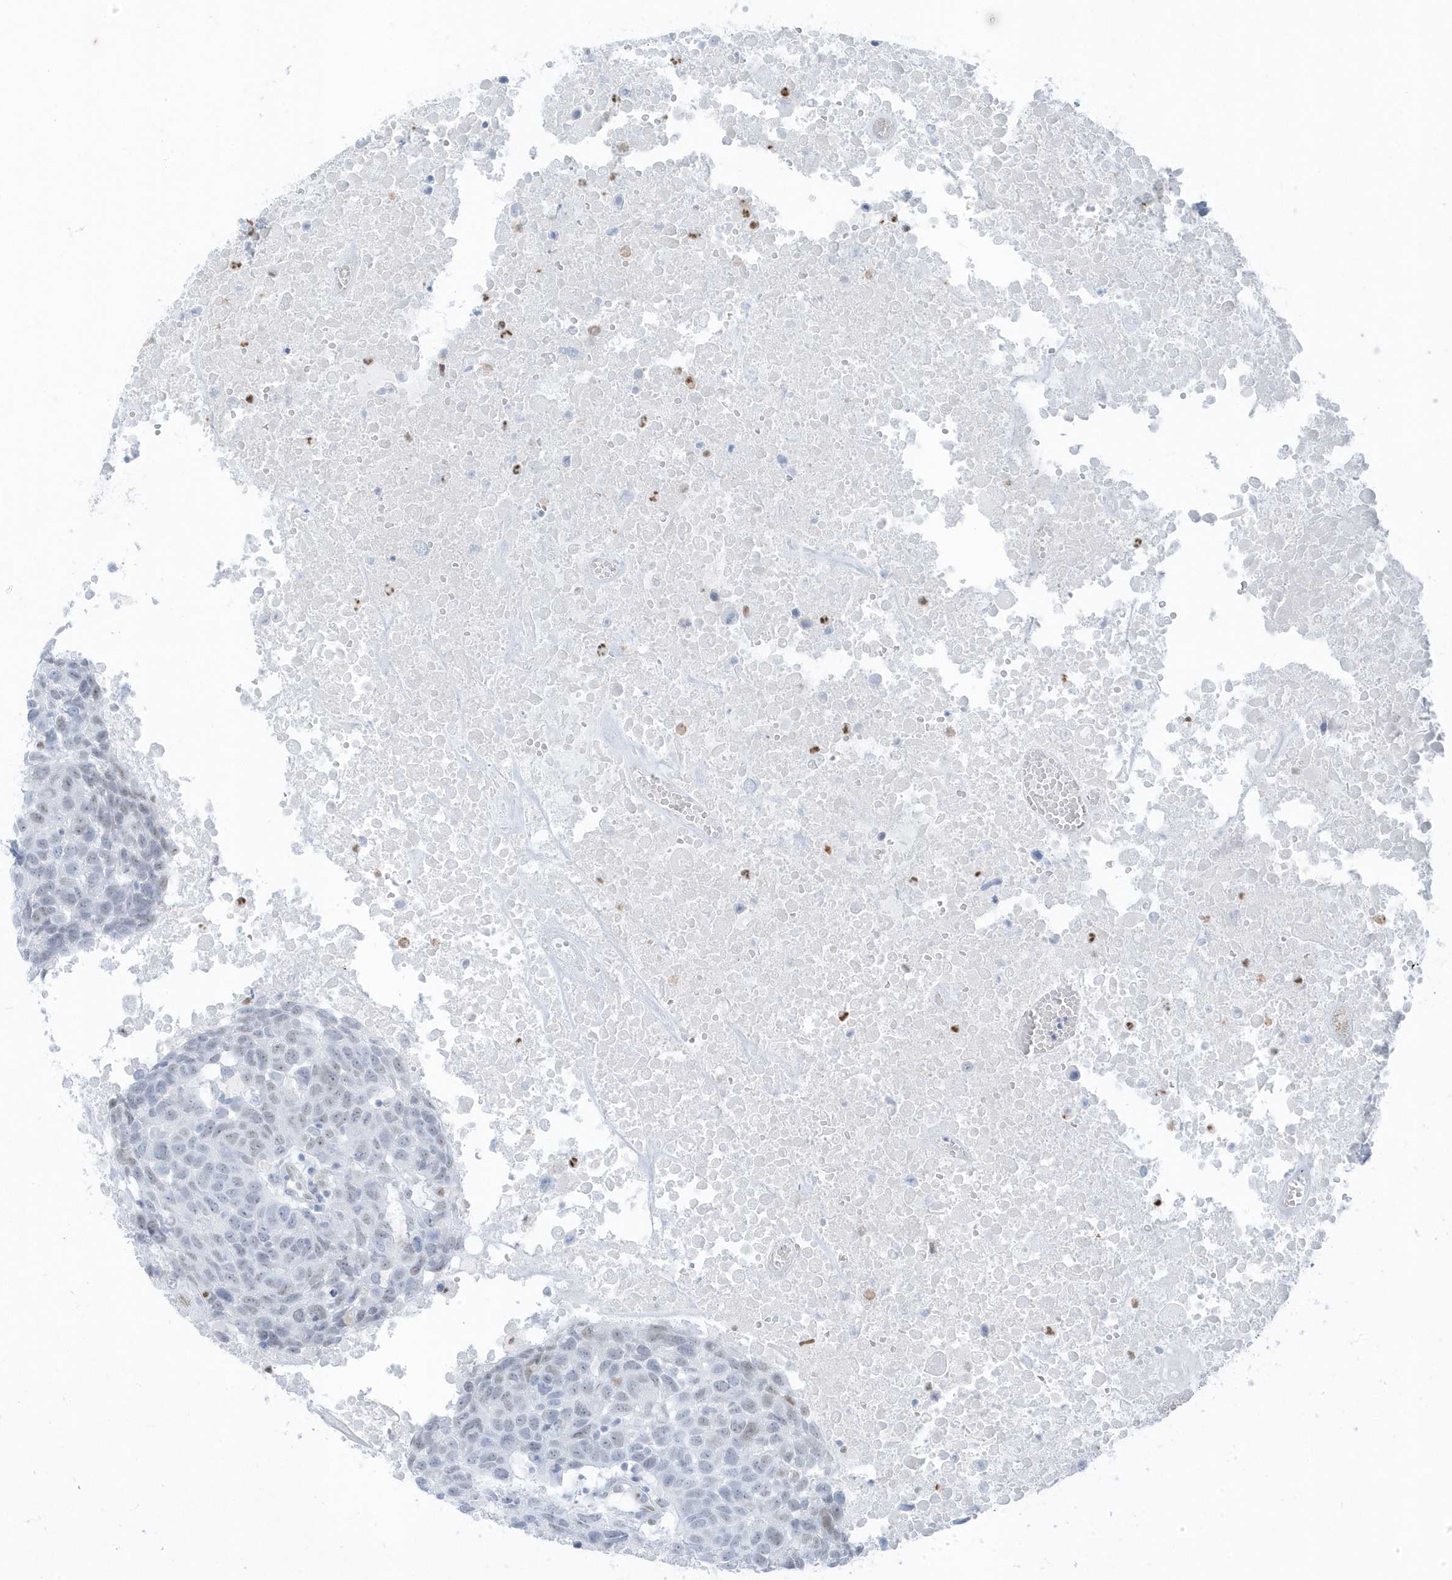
{"staining": {"intensity": "negative", "quantity": "none", "location": "none"}, "tissue": "head and neck cancer", "cell_type": "Tumor cells", "image_type": "cancer", "snomed": [{"axis": "morphology", "description": "Squamous cell carcinoma, NOS"}, {"axis": "topography", "description": "Head-Neck"}], "caption": "Tumor cells show no significant expression in squamous cell carcinoma (head and neck).", "gene": "SMIM34", "patient": {"sex": "male", "age": 66}}